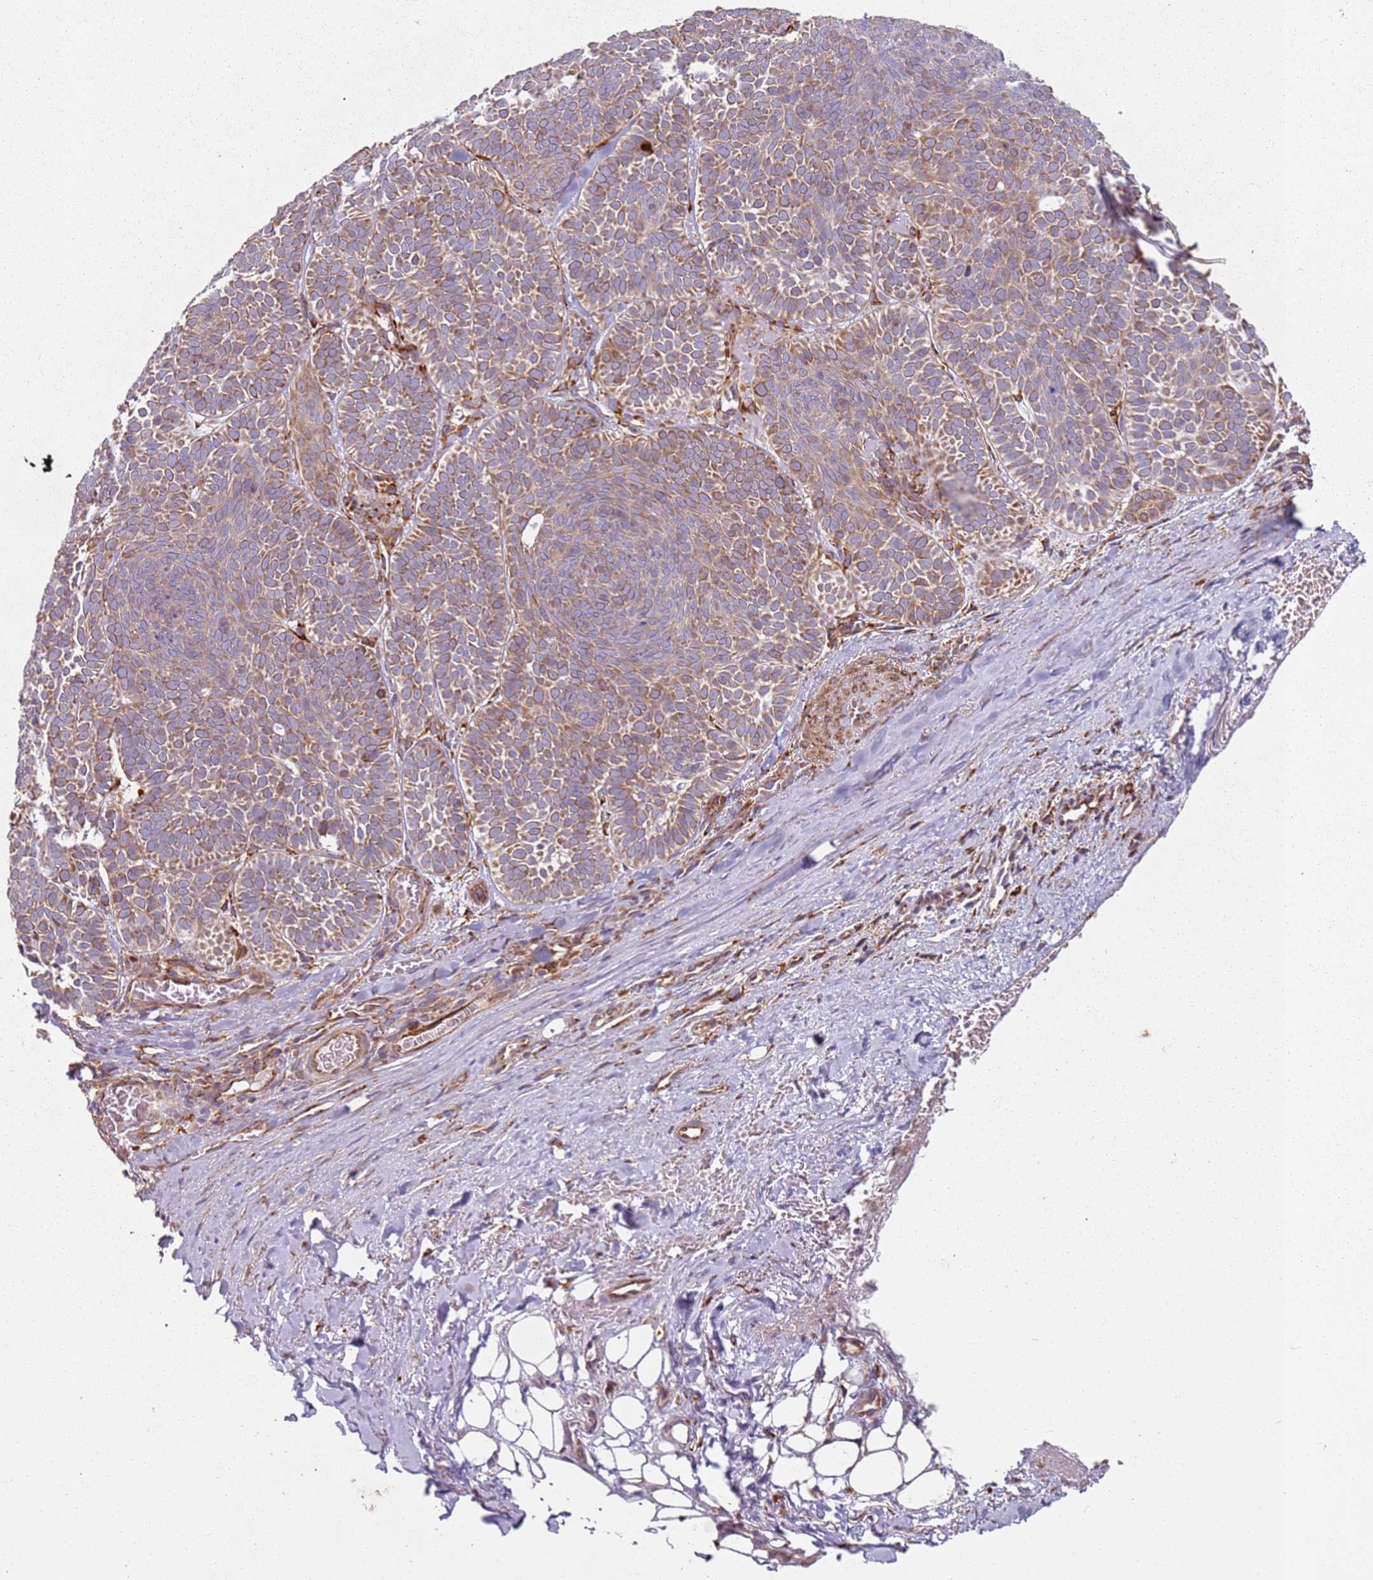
{"staining": {"intensity": "moderate", "quantity": ">75%", "location": "cytoplasmic/membranous"}, "tissue": "skin cancer", "cell_type": "Tumor cells", "image_type": "cancer", "snomed": [{"axis": "morphology", "description": "Basal cell carcinoma"}, {"axis": "topography", "description": "Skin"}], "caption": "Immunohistochemical staining of human skin cancer exhibits medium levels of moderate cytoplasmic/membranous staining in about >75% of tumor cells.", "gene": "ARFRP1", "patient": {"sex": "male", "age": 85}}